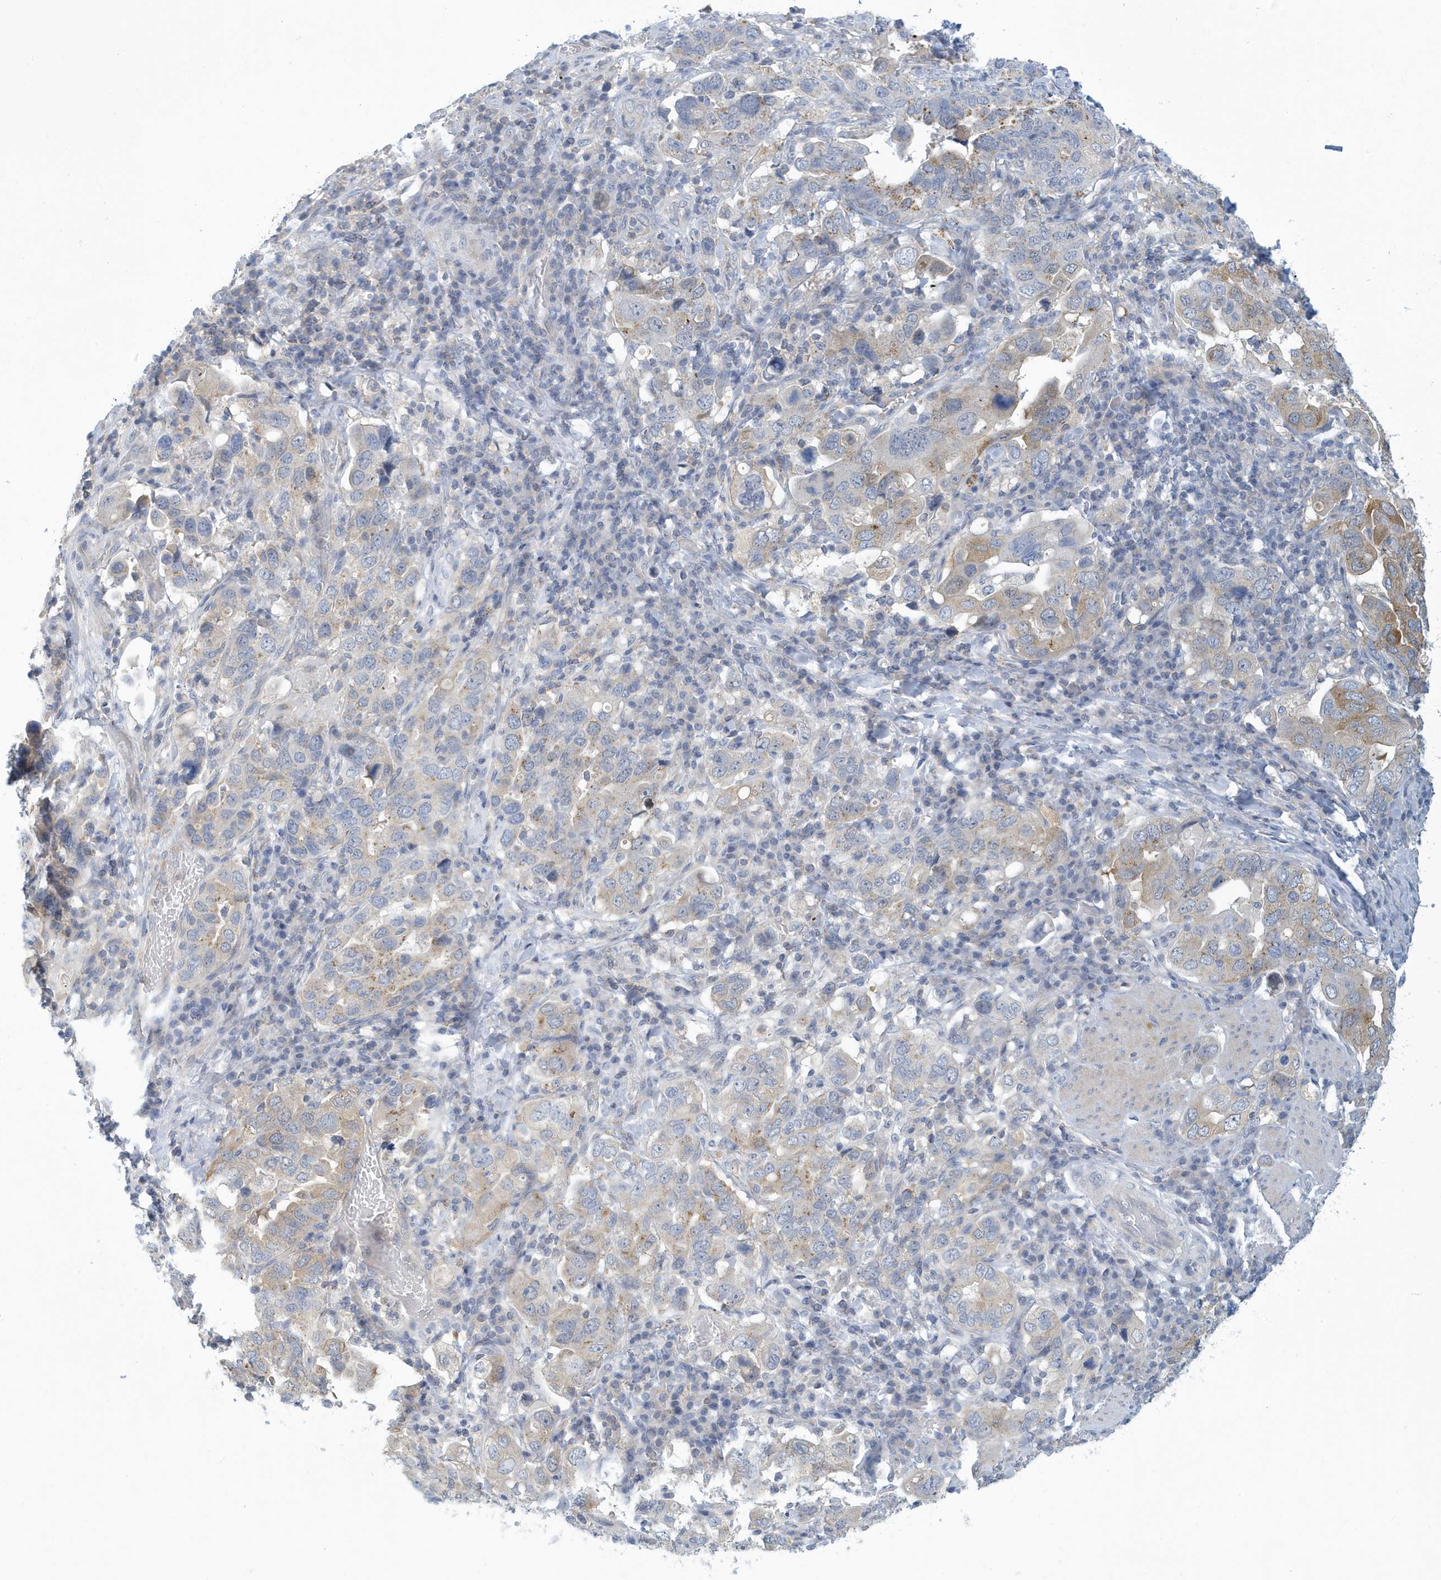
{"staining": {"intensity": "moderate", "quantity": "<25%", "location": "cytoplasmic/membranous"}, "tissue": "stomach cancer", "cell_type": "Tumor cells", "image_type": "cancer", "snomed": [{"axis": "morphology", "description": "Adenocarcinoma, NOS"}, {"axis": "topography", "description": "Stomach, upper"}], "caption": "Immunohistochemical staining of stomach cancer demonstrates low levels of moderate cytoplasmic/membranous staining in approximately <25% of tumor cells. Ihc stains the protein of interest in brown and the nuclei are stained blue.", "gene": "VTA1", "patient": {"sex": "male", "age": 62}}